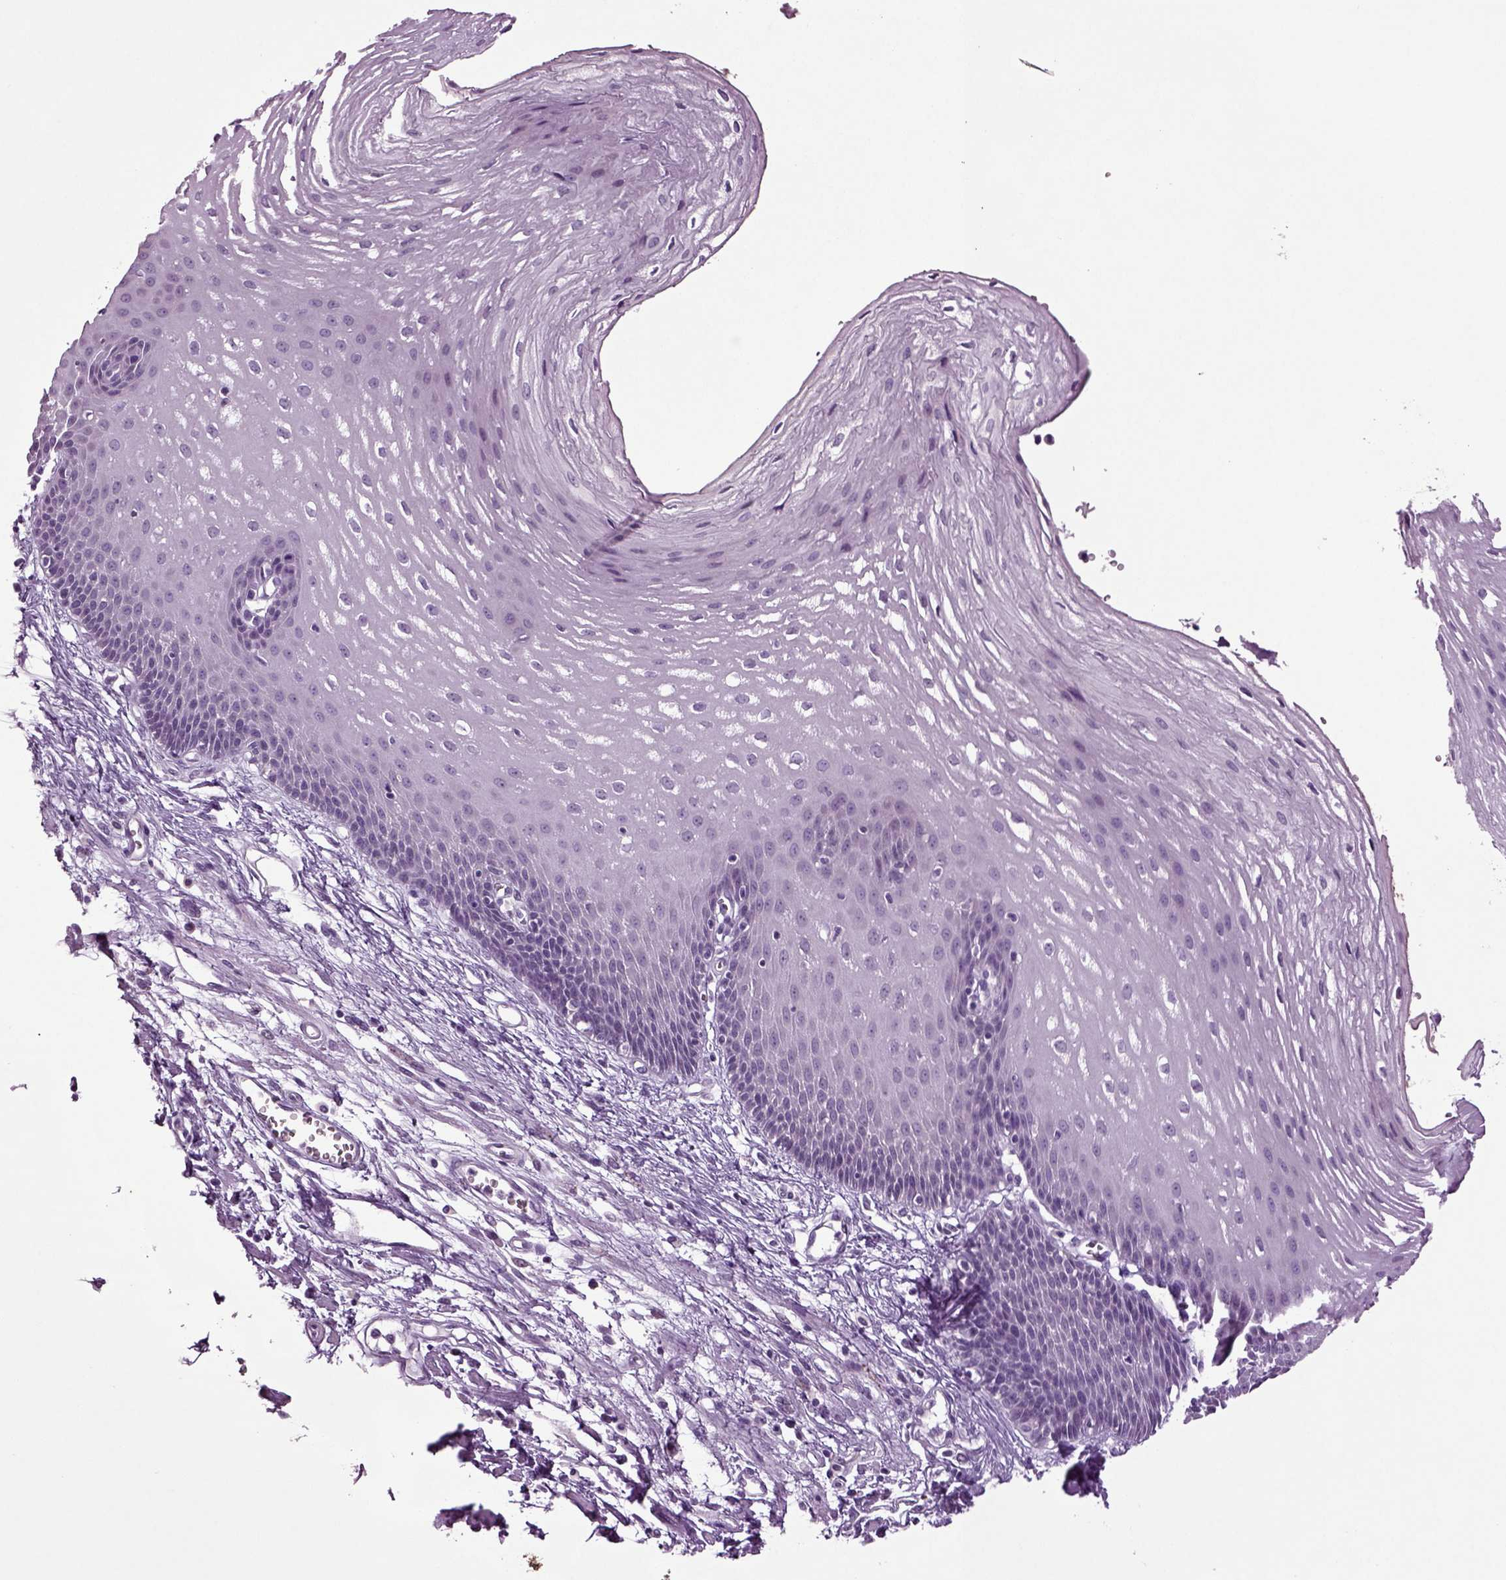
{"staining": {"intensity": "negative", "quantity": "none", "location": "none"}, "tissue": "esophagus", "cell_type": "Squamous epithelial cells", "image_type": "normal", "snomed": [{"axis": "morphology", "description": "Normal tissue, NOS"}, {"axis": "topography", "description": "Esophagus"}], "caption": "Squamous epithelial cells show no significant protein expression in unremarkable esophagus. (Stains: DAB immunohistochemistry (IHC) with hematoxylin counter stain, Microscopy: brightfield microscopy at high magnification).", "gene": "SLC17A6", "patient": {"sex": "male", "age": 72}}